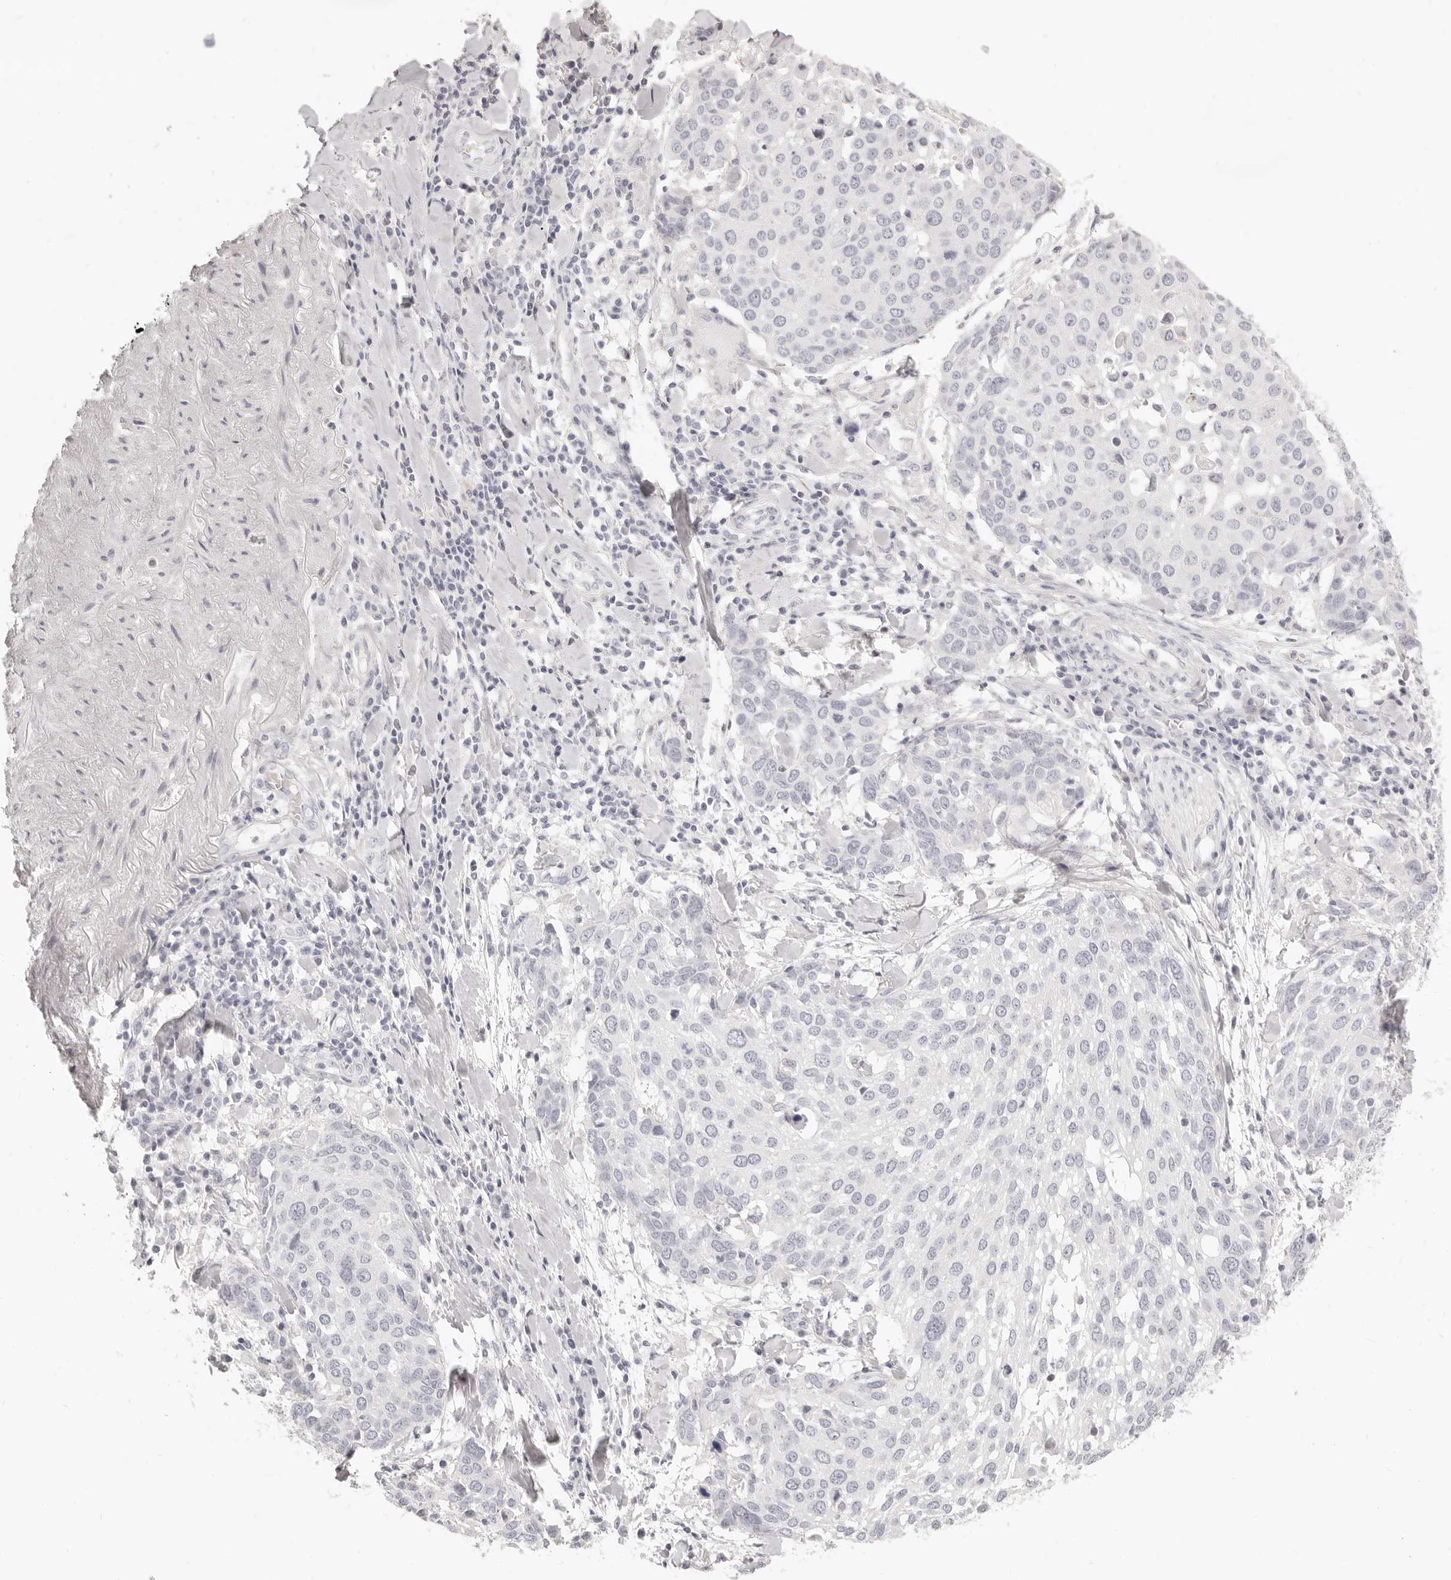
{"staining": {"intensity": "negative", "quantity": "none", "location": "none"}, "tissue": "lung cancer", "cell_type": "Tumor cells", "image_type": "cancer", "snomed": [{"axis": "morphology", "description": "Squamous cell carcinoma, NOS"}, {"axis": "topography", "description": "Lung"}], "caption": "Human lung cancer stained for a protein using immunohistochemistry shows no positivity in tumor cells.", "gene": "FABP1", "patient": {"sex": "male", "age": 65}}